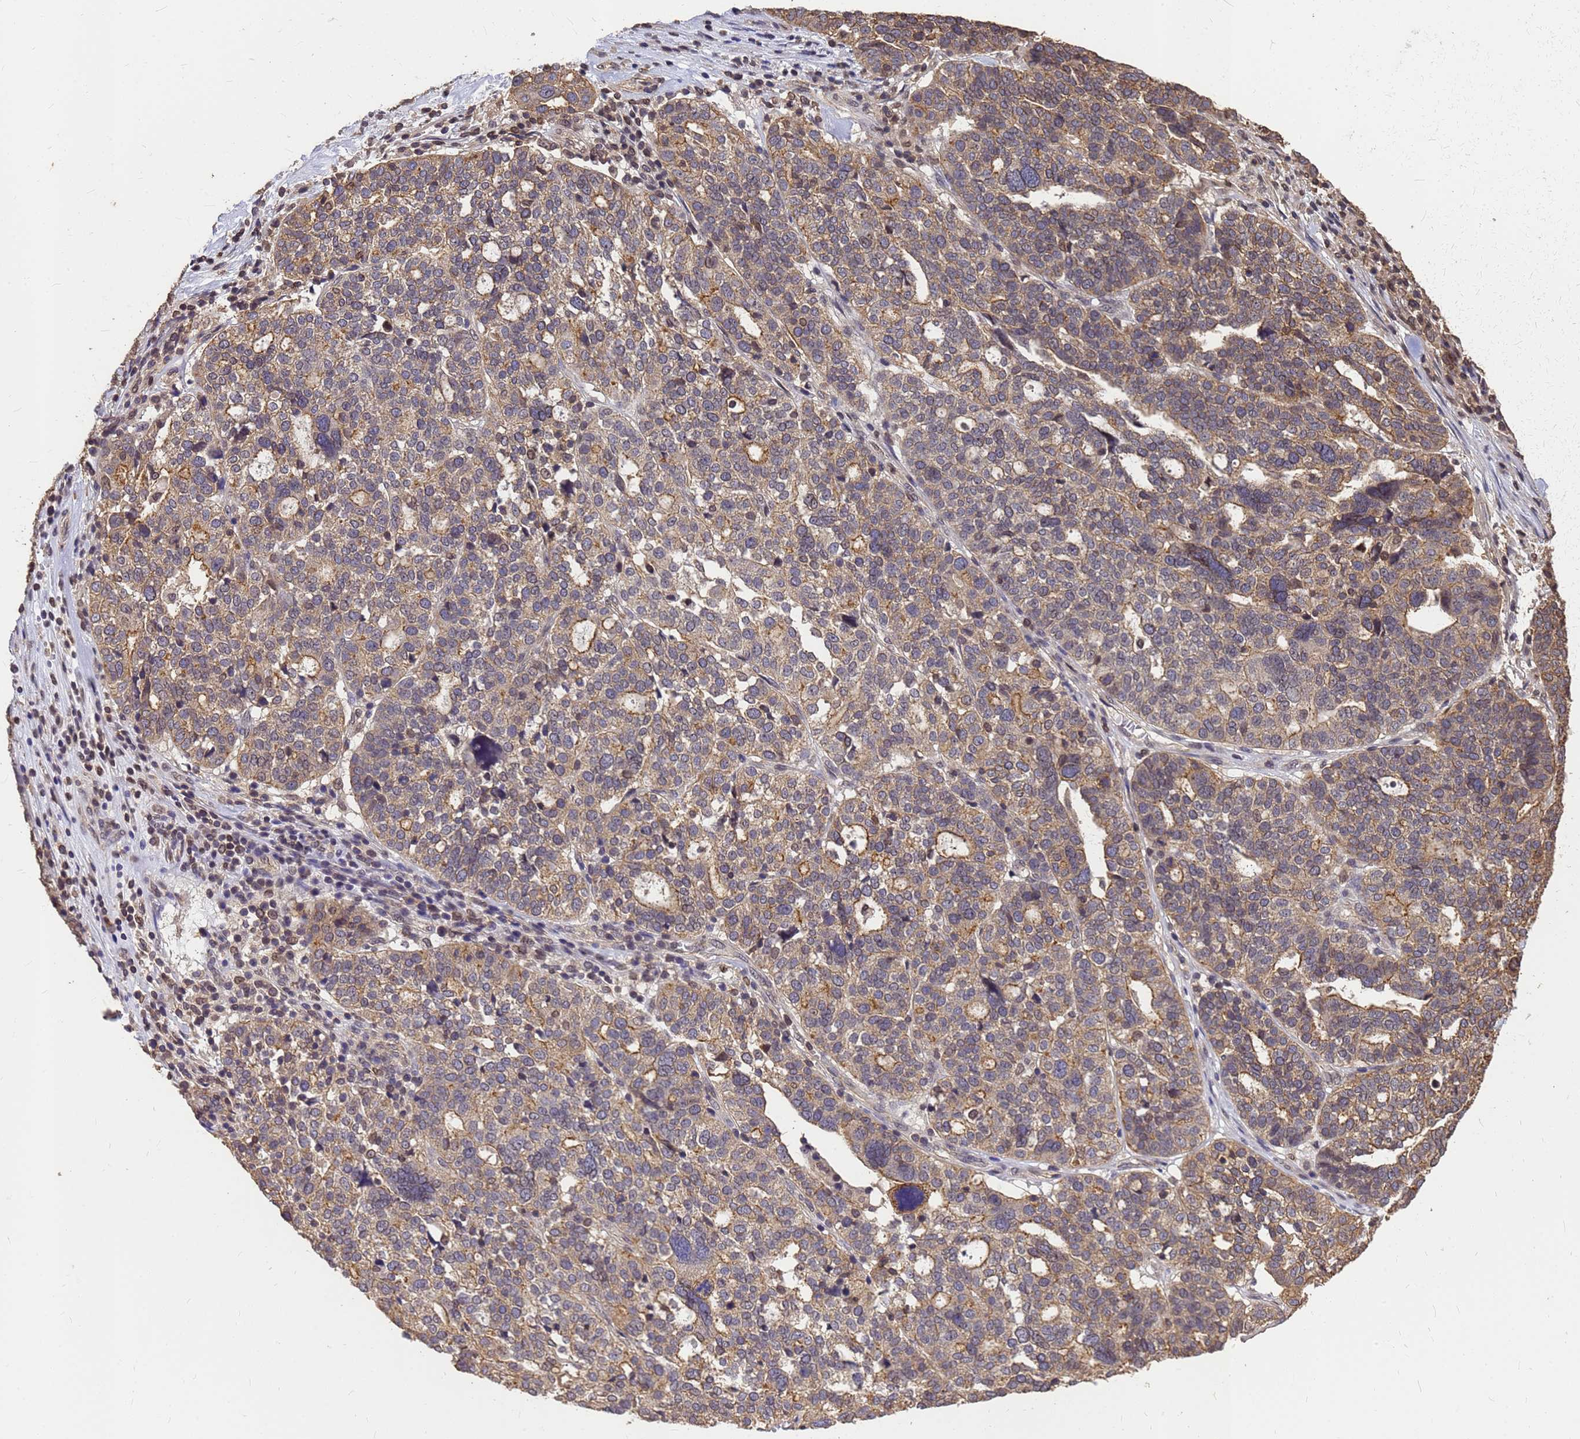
{"staining": {"intensity": "moderate", "quantity": "25%-75%", "location": "cytoplasmic/membranous"}, "tissue": "ovarian cancer", "cell_type": "Tumor cells", "image_type": "cancer", "snomed": [{"axis": "morphology", "description": "Cystadenocarcinoma, serous, NOS"}, {"axis": "topography", "description": "Ovary"}], "caption": "A brown stain highlights moderate cytoplasmic/membranous expression of a protein in human serous cystadenocarcinoma (ovarian) tumor cells. The protein is stained brown, and the nuclei are stained in blue (DAB (3,3'-diaminobenzidine) IHC with brightfield microscopy, high magnification).", "gene": "C1orf35", "patient": {"sex": "female", "age": 59}}